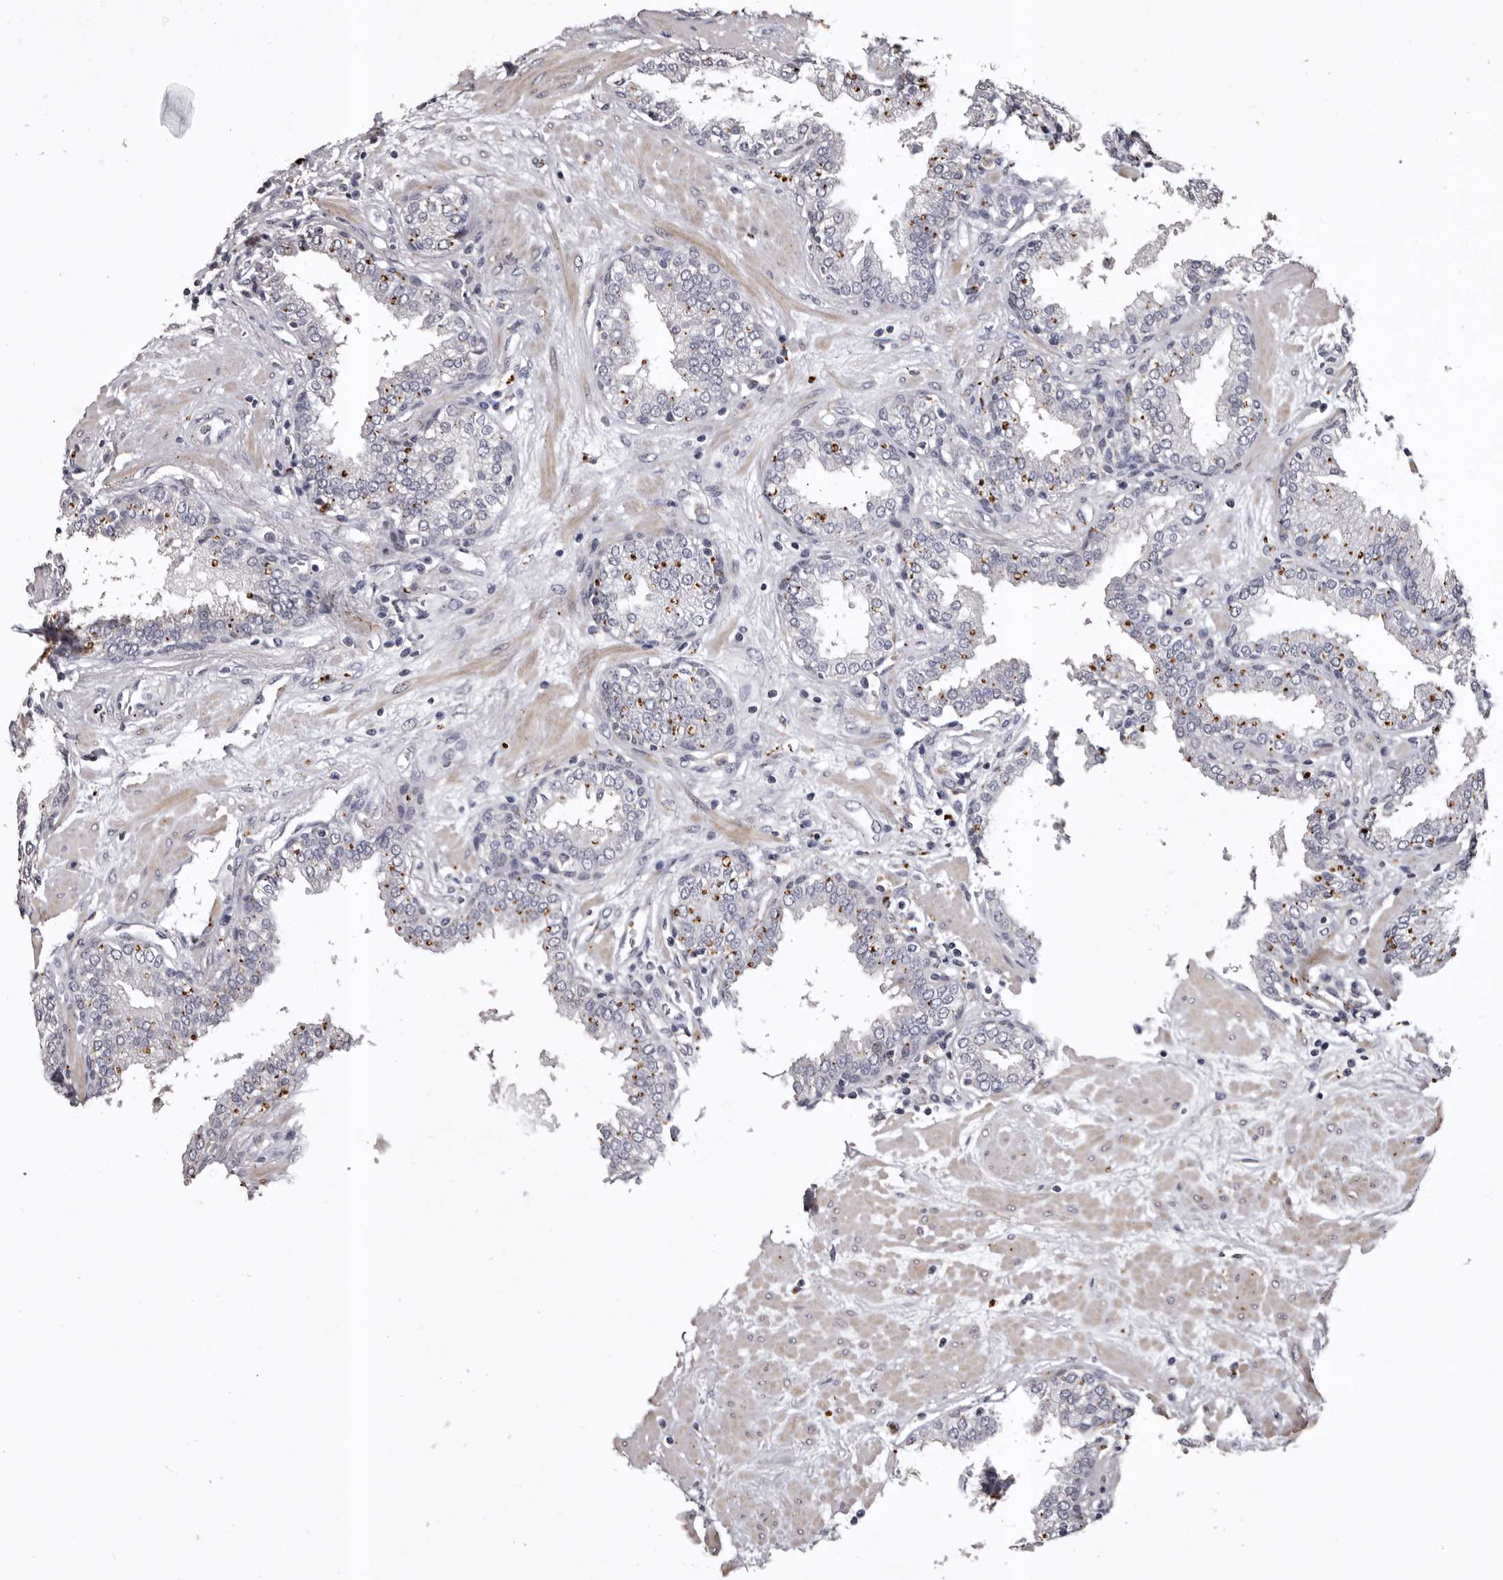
{"staining": {"intensity": "negative", "quantity": "none", "location": "none"}, "tissue": "prostate", "cell_type": "Glandular cells", "image_type": "normal", "snomed": [{"axis": "morphology", "description": "Normal tissue, NOS"}, {"axis": "topography", "description": "Prostate"}], "caption": "A high-resolution micrograph shows immunohistochemistry (IHC) staining of normal prostate, which demonstrates no significant staining in glandular cells. The staining is performed using DAB brown chromogen with nuclei counter-stained in using hematoxylin.", "gene": "SLC10A4", "patient": {"sex": "male", "age": 51}}